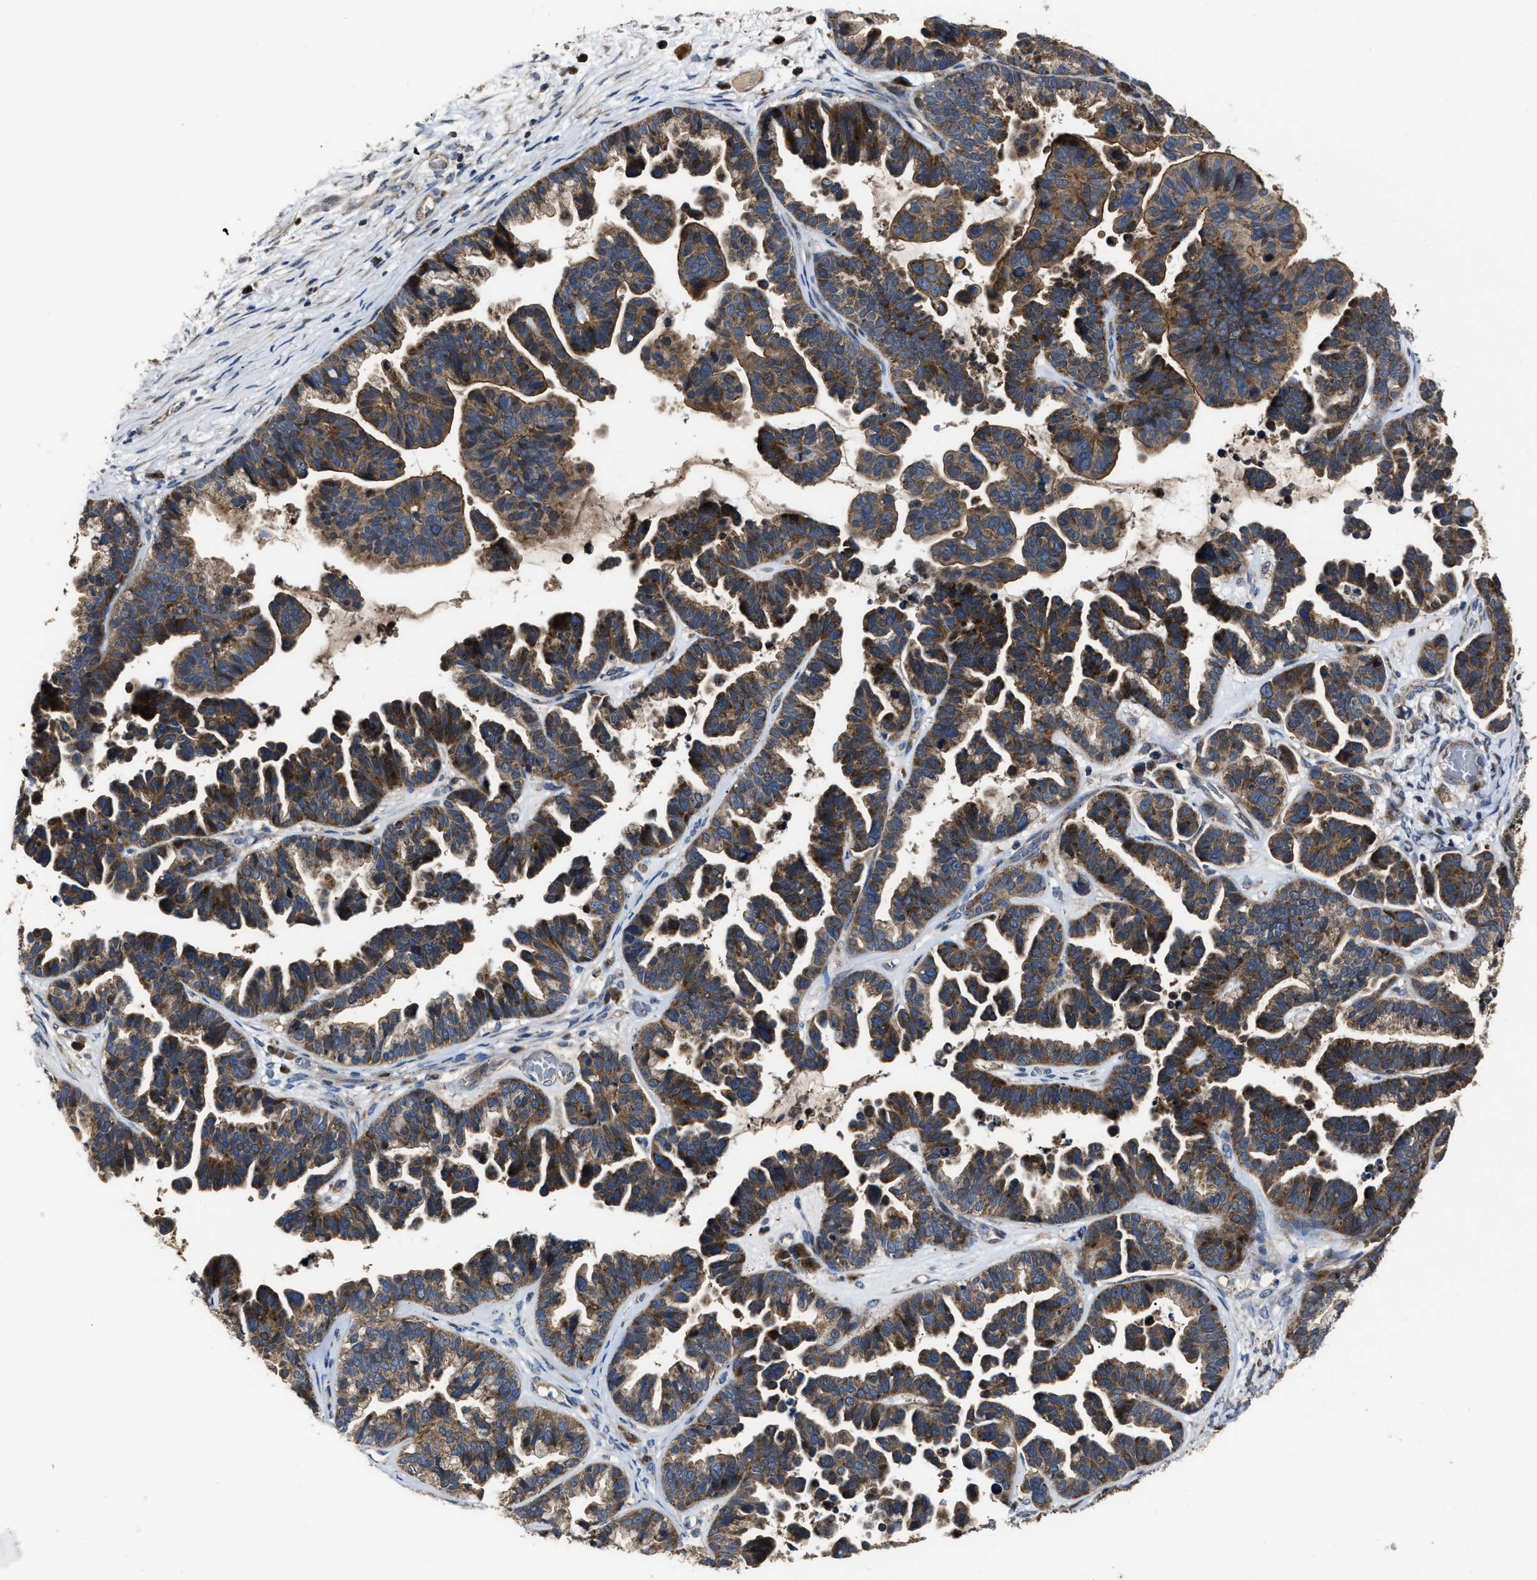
{"staining": {"intensity": "moderate", "quantity": ">75%", "location": "cytoplasmic/membranous"}, "tissue": "ovarian cancer", "cell_type": "Tumor cells", "image_type": "cancer", "snomed": [{"axis": "morphology", "description": "Cystadenocarcinoma, serous, NOS"}, {"axis": "topography", "description": "Ovary"}], "caption": "Protein analysis of ovarian cancer tissue exhibits moderate cytoplasmic/membranous expression in approximately >75% of tumor cells.", "gene": "PASK", "patient": {"sex": "female", "age": 56}}